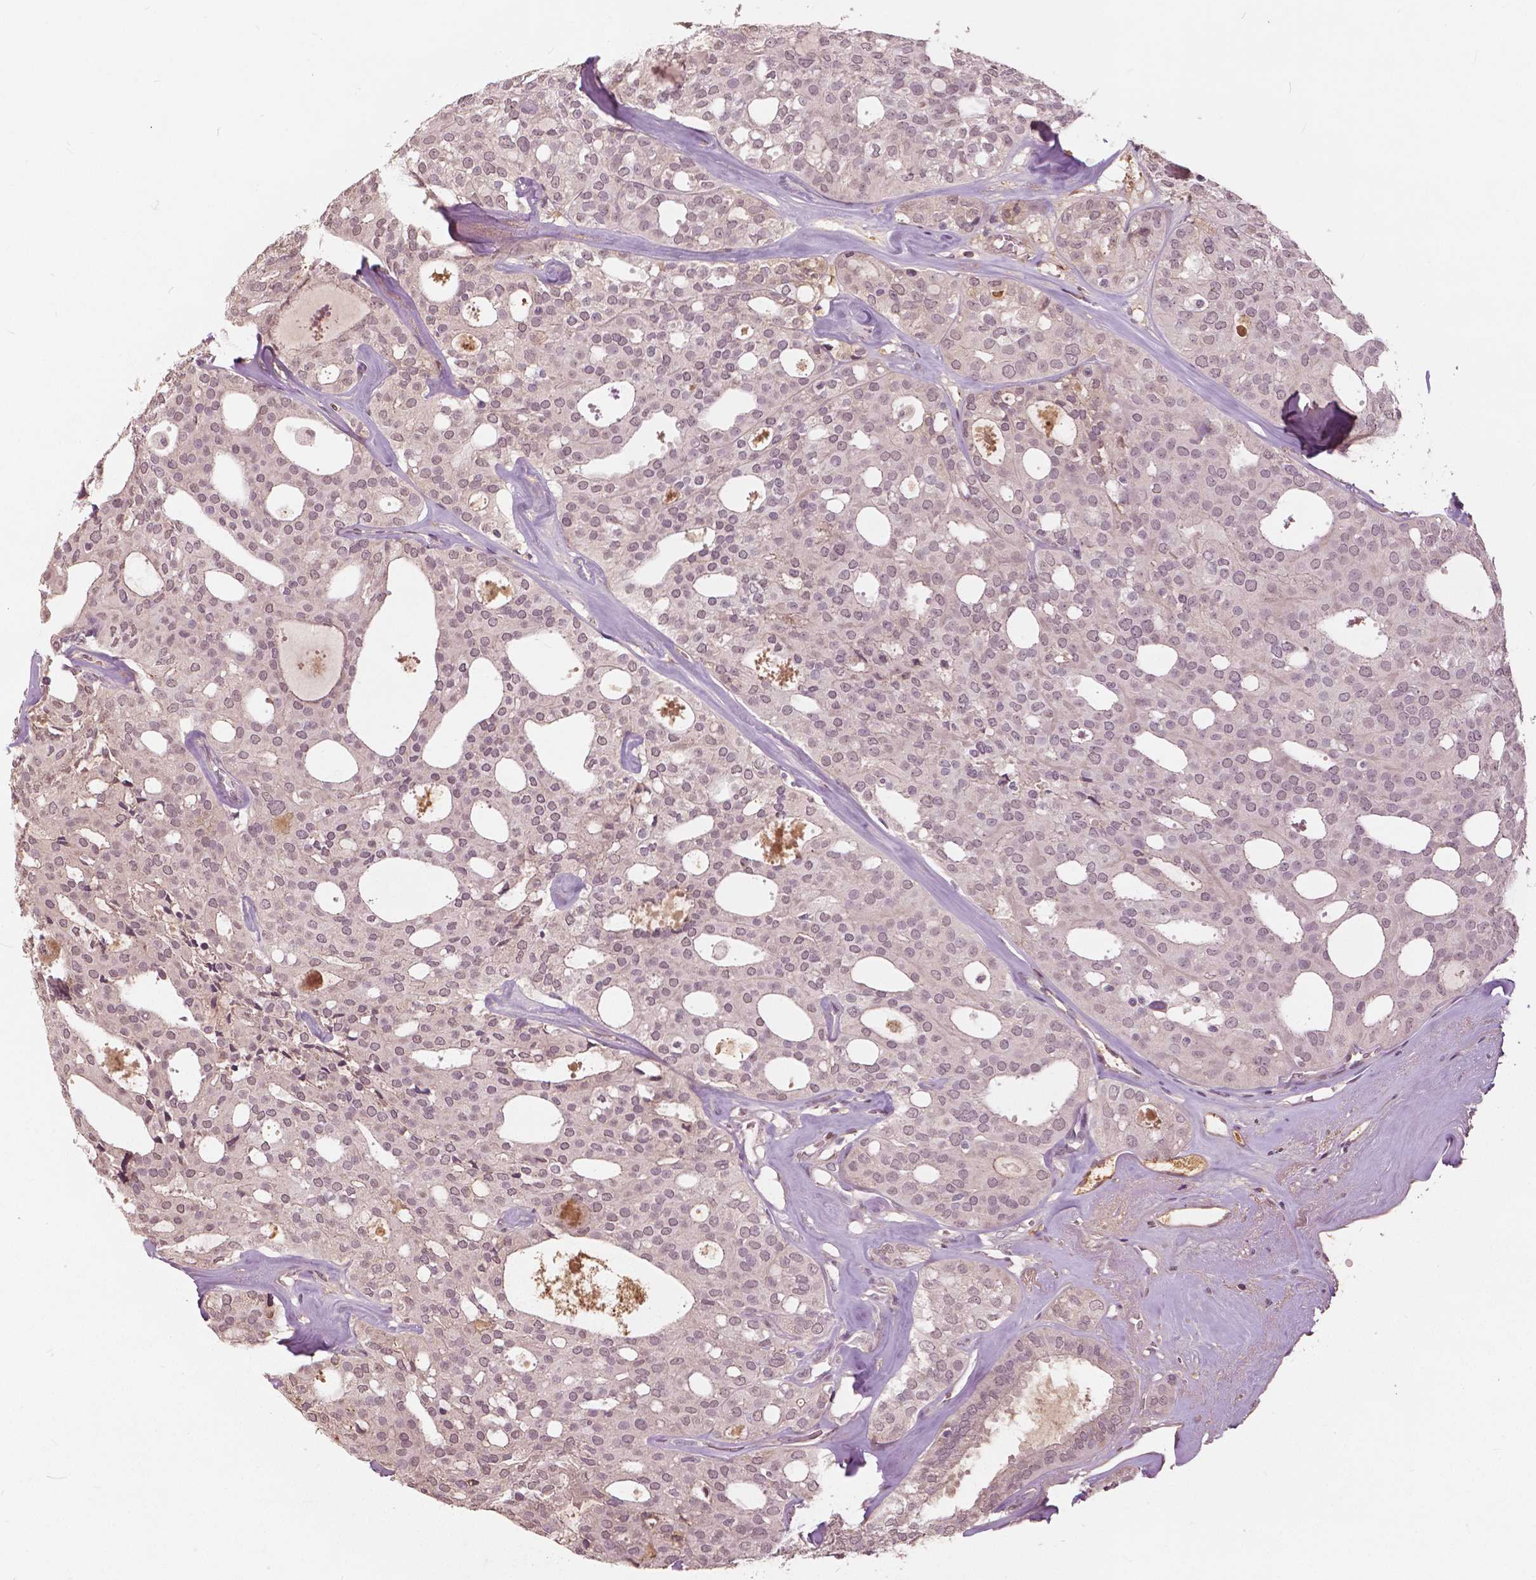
{"staining": {"intensity": "weak", "quantity": "25%-75%", "location": "nuclear"}, "tissue": "thyroid cancer", "cell_type": "Tumor cells", "image_type": "cancer", "snomed": [{"axis": "morphology", "description": "Follicular adenoma carcinoma, NOS"}, {"axis": "topography", "description": "Thyroid gland"}], "caption": "Protein expression analysis of thyroid cancer (follicular adenoma carcinoma) demonstrates weak nuclear expression in approximately 25%-75% of tumor cells.", "gene": "ANGPTL4", "patient": {"sex": "male", "age": 75}}